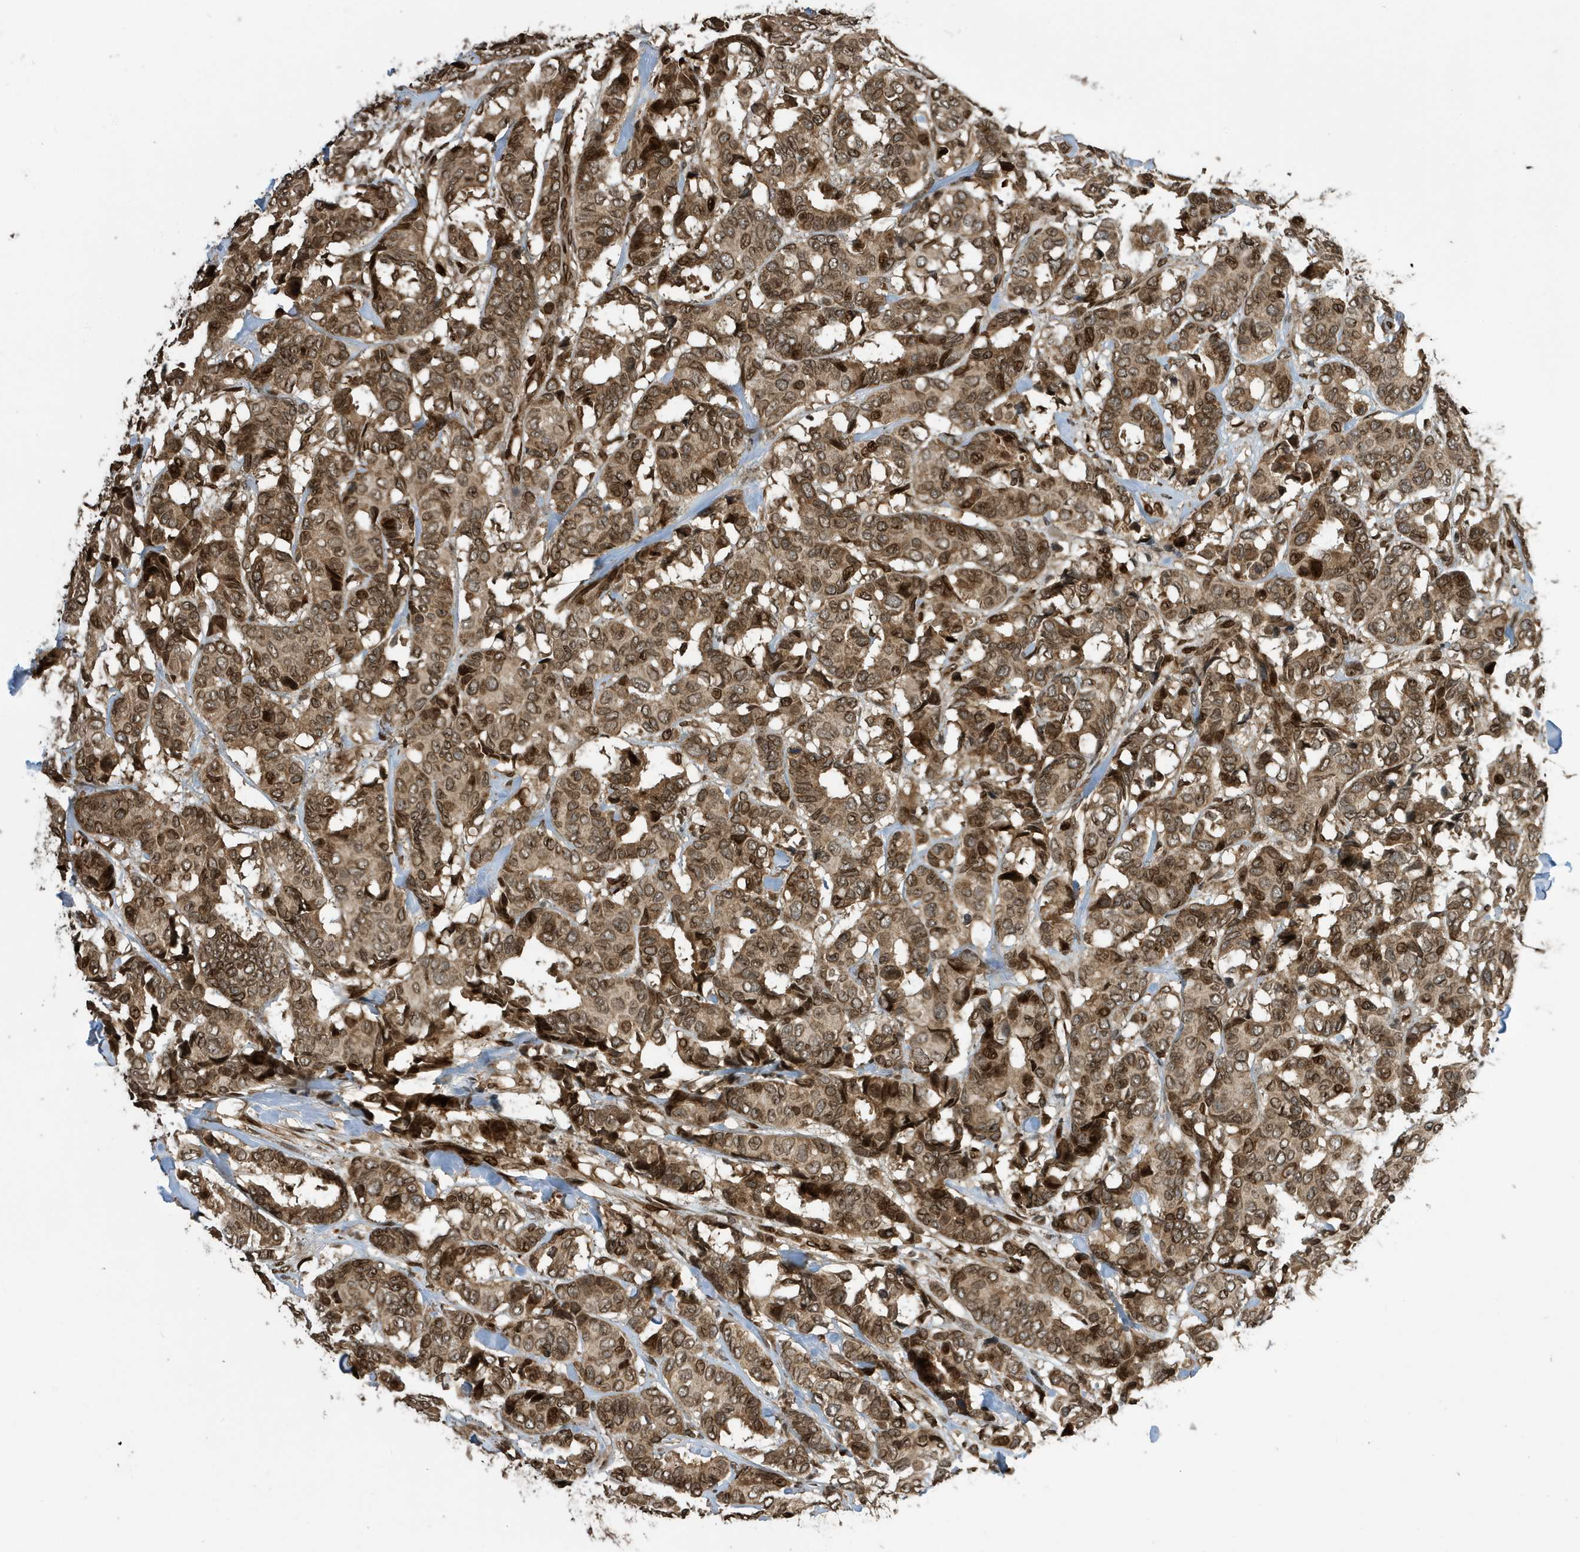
{"staining": {"intensity": "moderate", "quantity": ">75%", "location": "cytoplasmic/membranous,nuclear"}, "tissue": "breast cancer", "cell_type": "Tumor cells", "image_type": "cancer", "snomed": [{"axis": "morphology", "description": "Duct carcinoma"}, {"axis": "topography", "description": "Breast"}], "caption": "A medium amount of moderate cytoplasmic/membranous and nuclear staining is identified in approximately >75% of tumor cells in breast invasive ductal carcinoma tissue. The staining was performed using DAB, with brown indicating positive protein expression. Nuclei are stained blue with hematoxylin.", "gene": "DUSP18", "patient": {"sex": "female", "age": 87}}